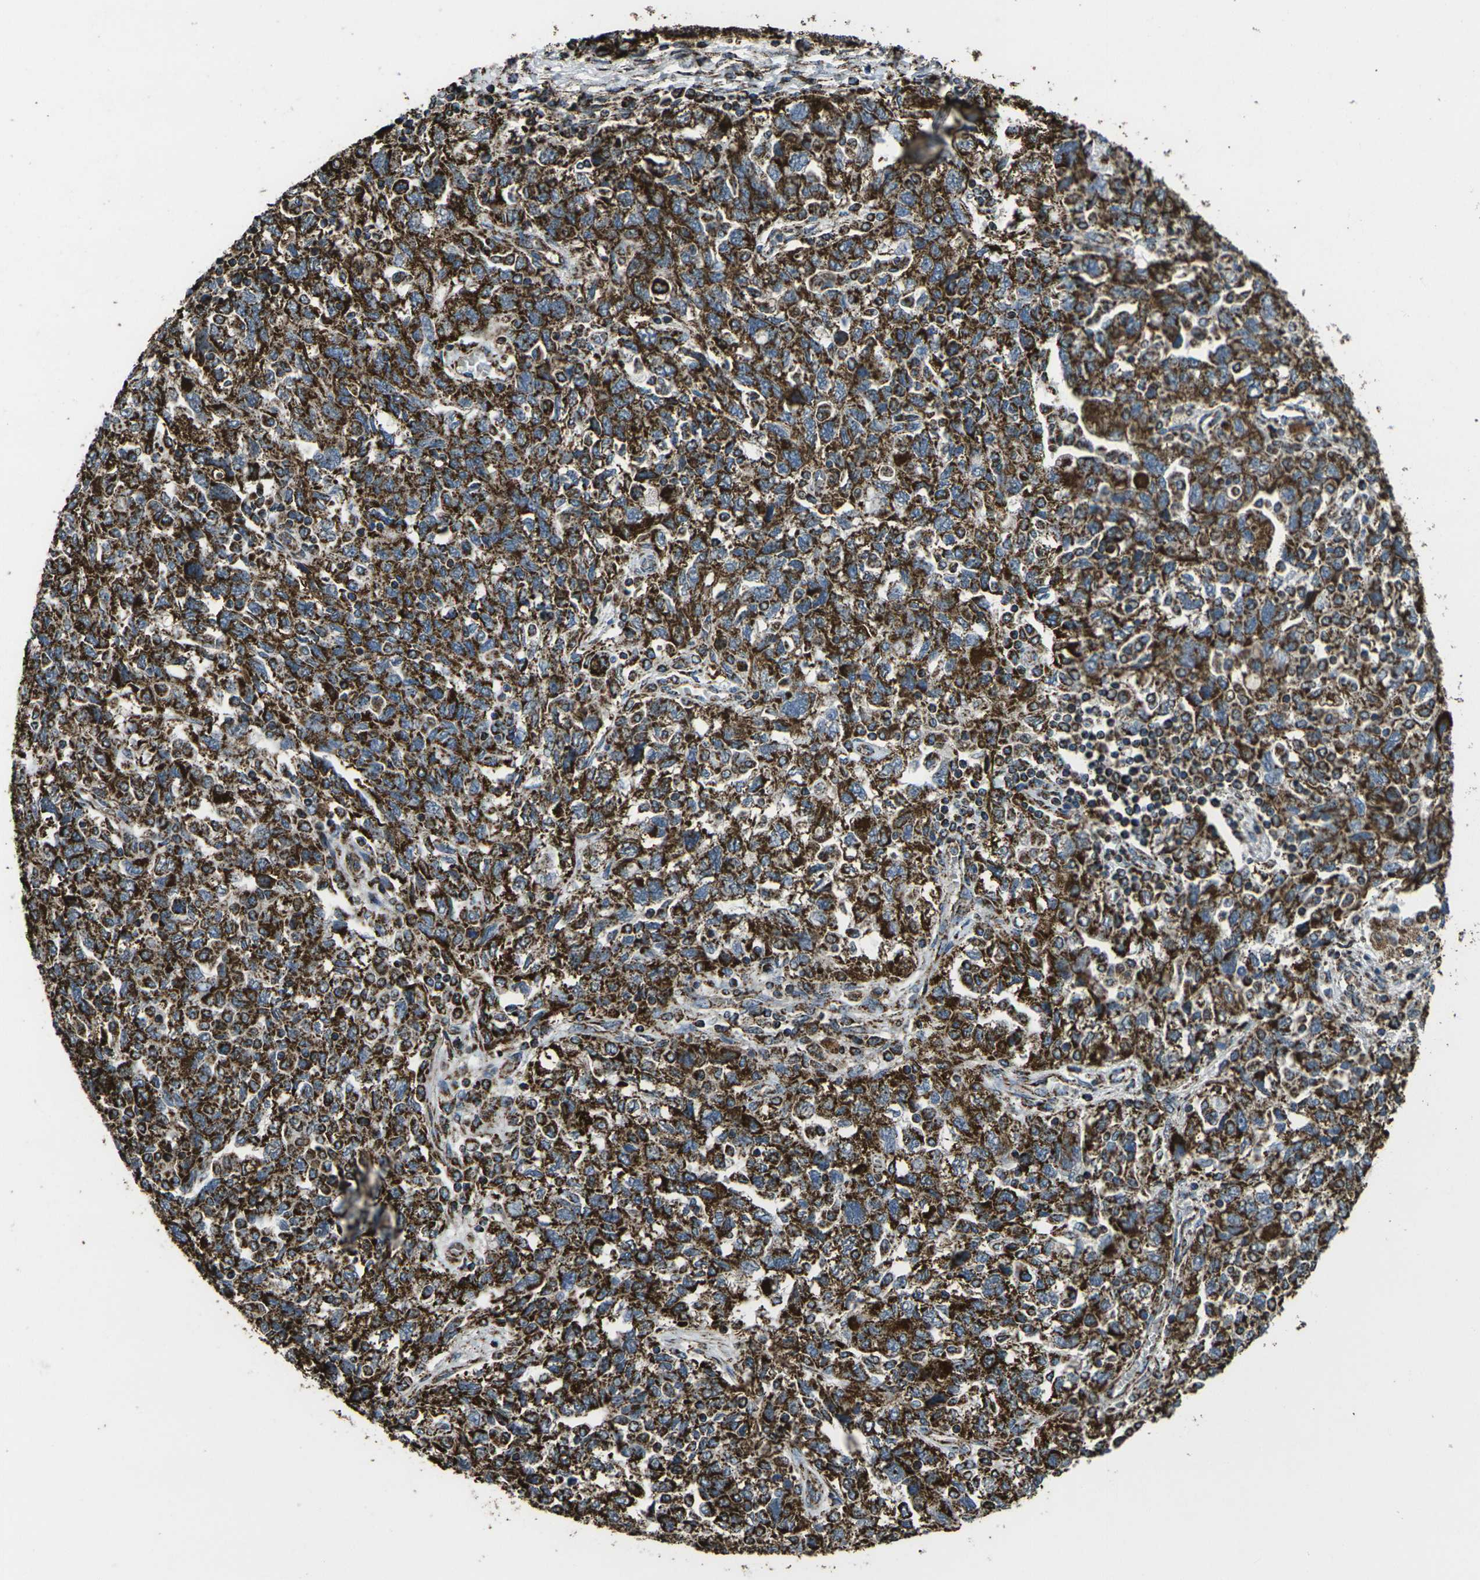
{"staining": {"intensity": "strong", "quantity": ">75%", "location": "cytoplasmic/membranous"}, "tissue": "ovarian cancer", "cell_type": "Tumor cells", "image_type": "cancer", "snomed": [{"axis": "morphology", "description": "Carcinoma, NOS"}, {"axis": "morphology", "description": "Cystadenocarcinoma, serous, NOS"}, {"axis": "topography", "description": "Ovary"}], "caption": "Approximately >75% of tumor cells in human ovarian cancer (carcinoma) exhibit strong cytoplasmic/membranous protein positivity as visualized by brown immunohistochemical staining.", "gene": "KLHL5", "patient": {"sex": "female", "age": 69}}